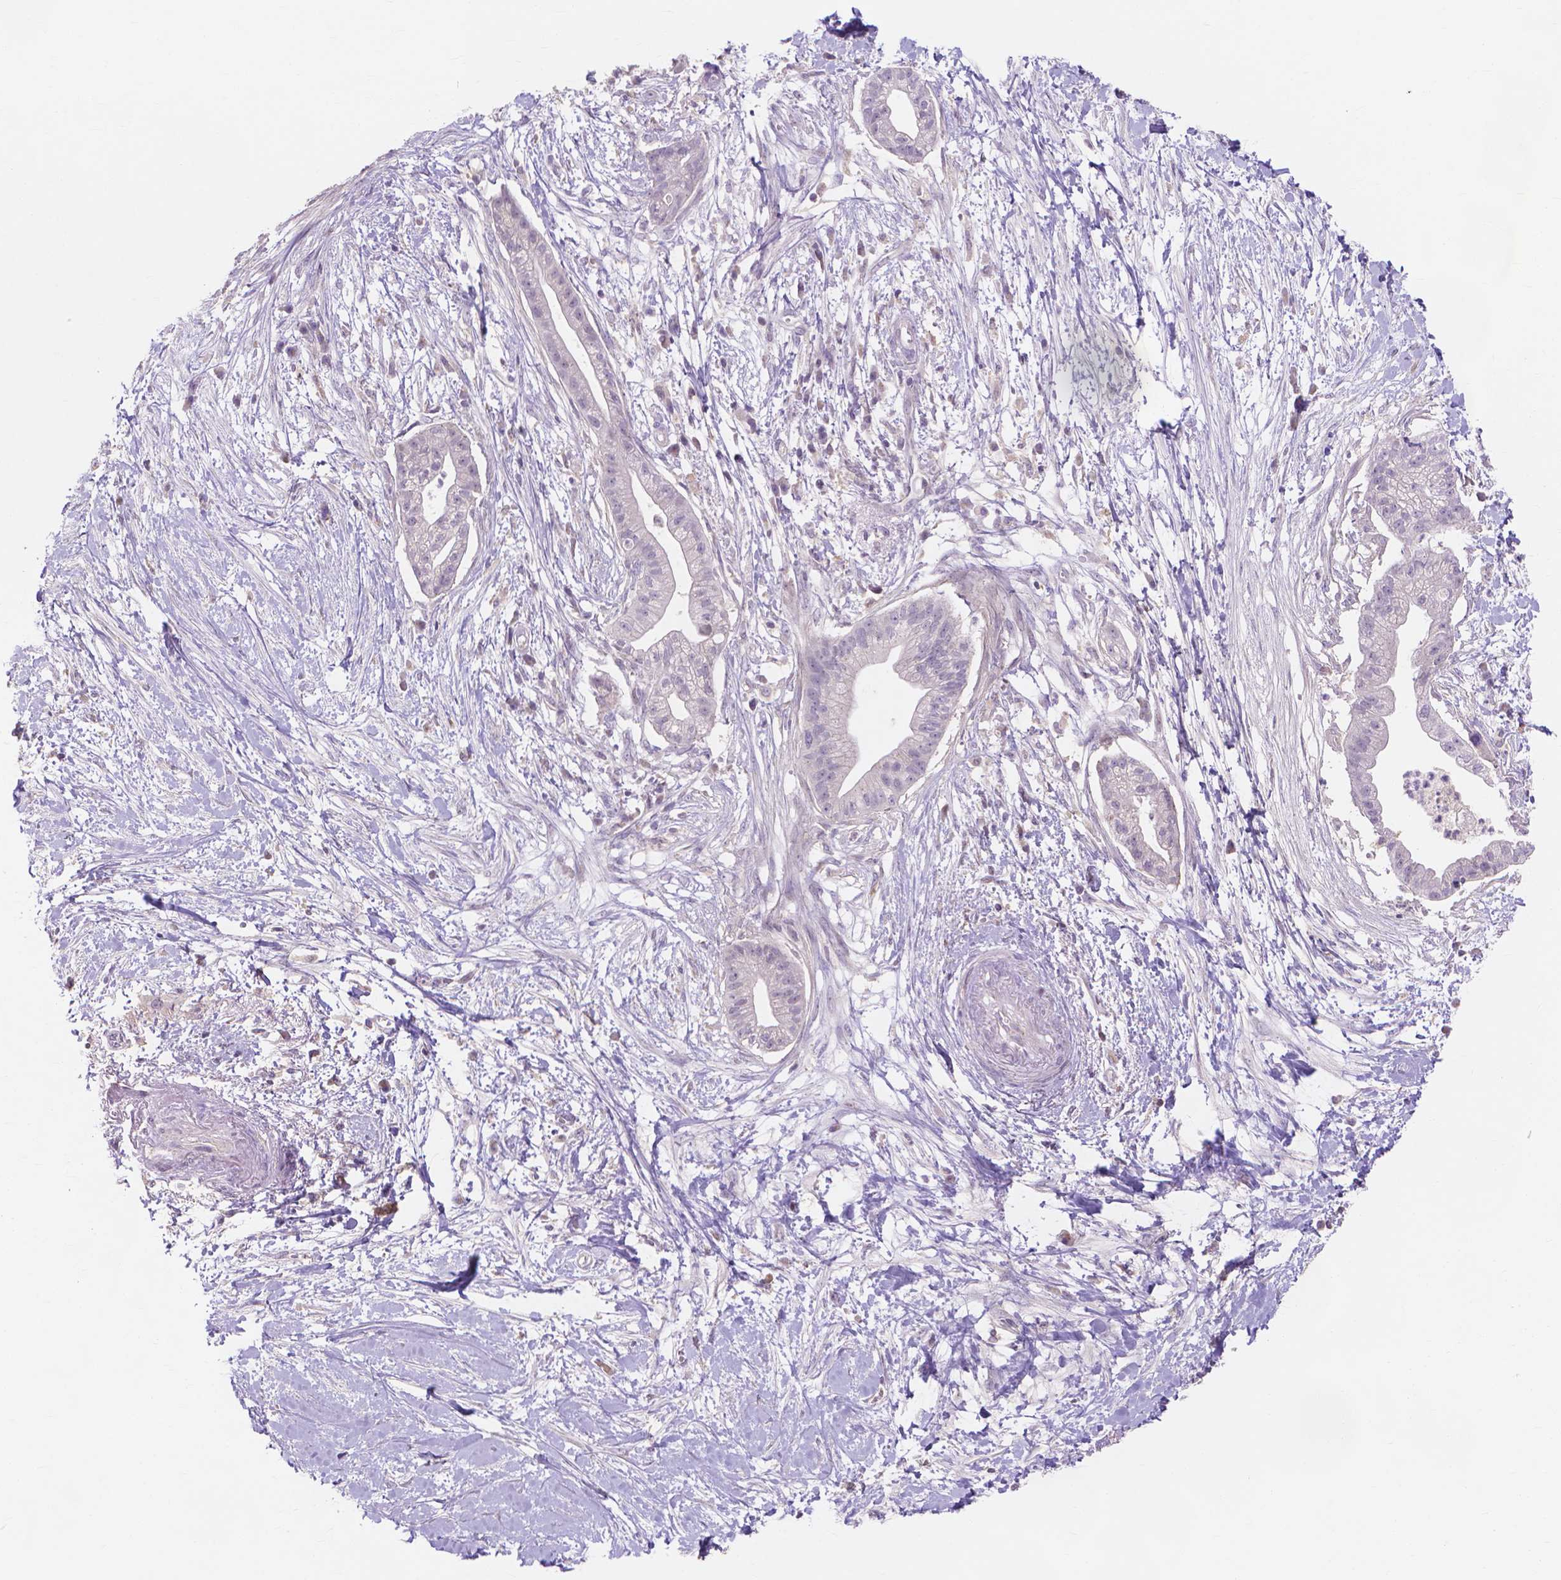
{"staining": {"intensity": "negative", "quantity": "none", "location": "none"}, "tissue": "pancreatic cancer", "cell_type": "Tumor cells", "image_type": "cancer", "snomed": [{"axis": "morphology", "description": "Normal tissue, NOS"}, {"axis": "morphology", "description": "Adenocarcinoma, NOS"}, {"axis": "topography", "description": "Lymph node"}, {"axis": "topography", "description": "Pancreas"}], "caption": "A histopathology image of human pancreatic adenocarcinoma is negative for staining in tumor cells. The staining was performed using DAB (3,3'-diaminobenzidine) to visualize the protein expression in brown, while the nuclei were stained in blue with hematoxylin (Magnification: 20x).", "gene": "PRDM13", "patient": {"sex": "female", "age": 58}}